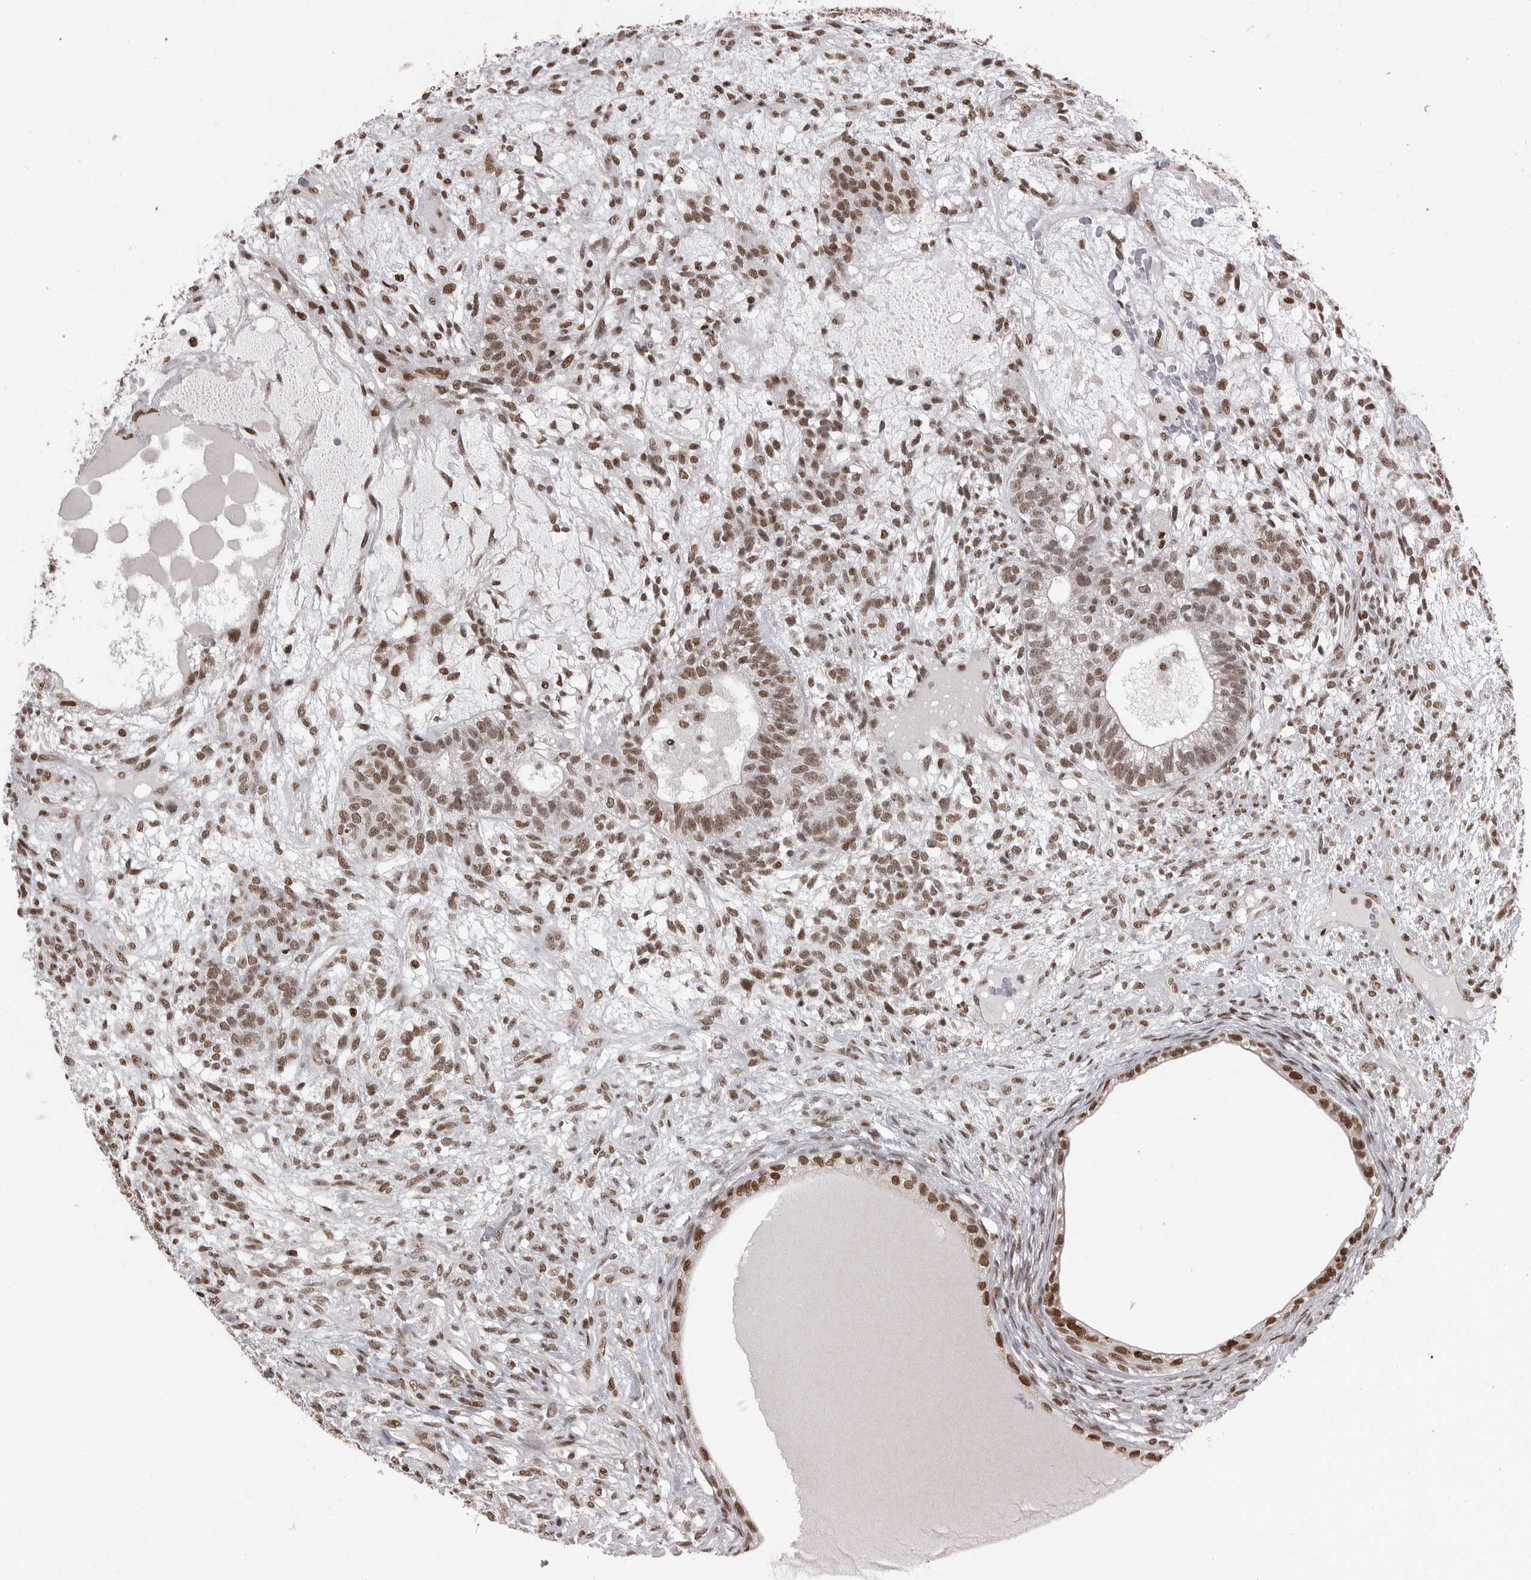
{"staining": {"intensity": "moderate", "quantity": ">75%", "location": "nuclear"}, "tissue": "testis cancer", "cell_type": "Tumor cells", "image_type": "cancer", "snomed": [{"axis": "morphology", "description": "Seminoma, NOS"}, {"axis": "morphology", "description": "Carcinoma, Embryonal, NOS"}, {"axis": "topography", "description": "Testis"}], "caption": "Human seminoma (testis) stained with a protein marker demonstrates moderate staining in tumor cells.", "gene": "YAF2", "patient": {"sex": "male", "age": 28}}